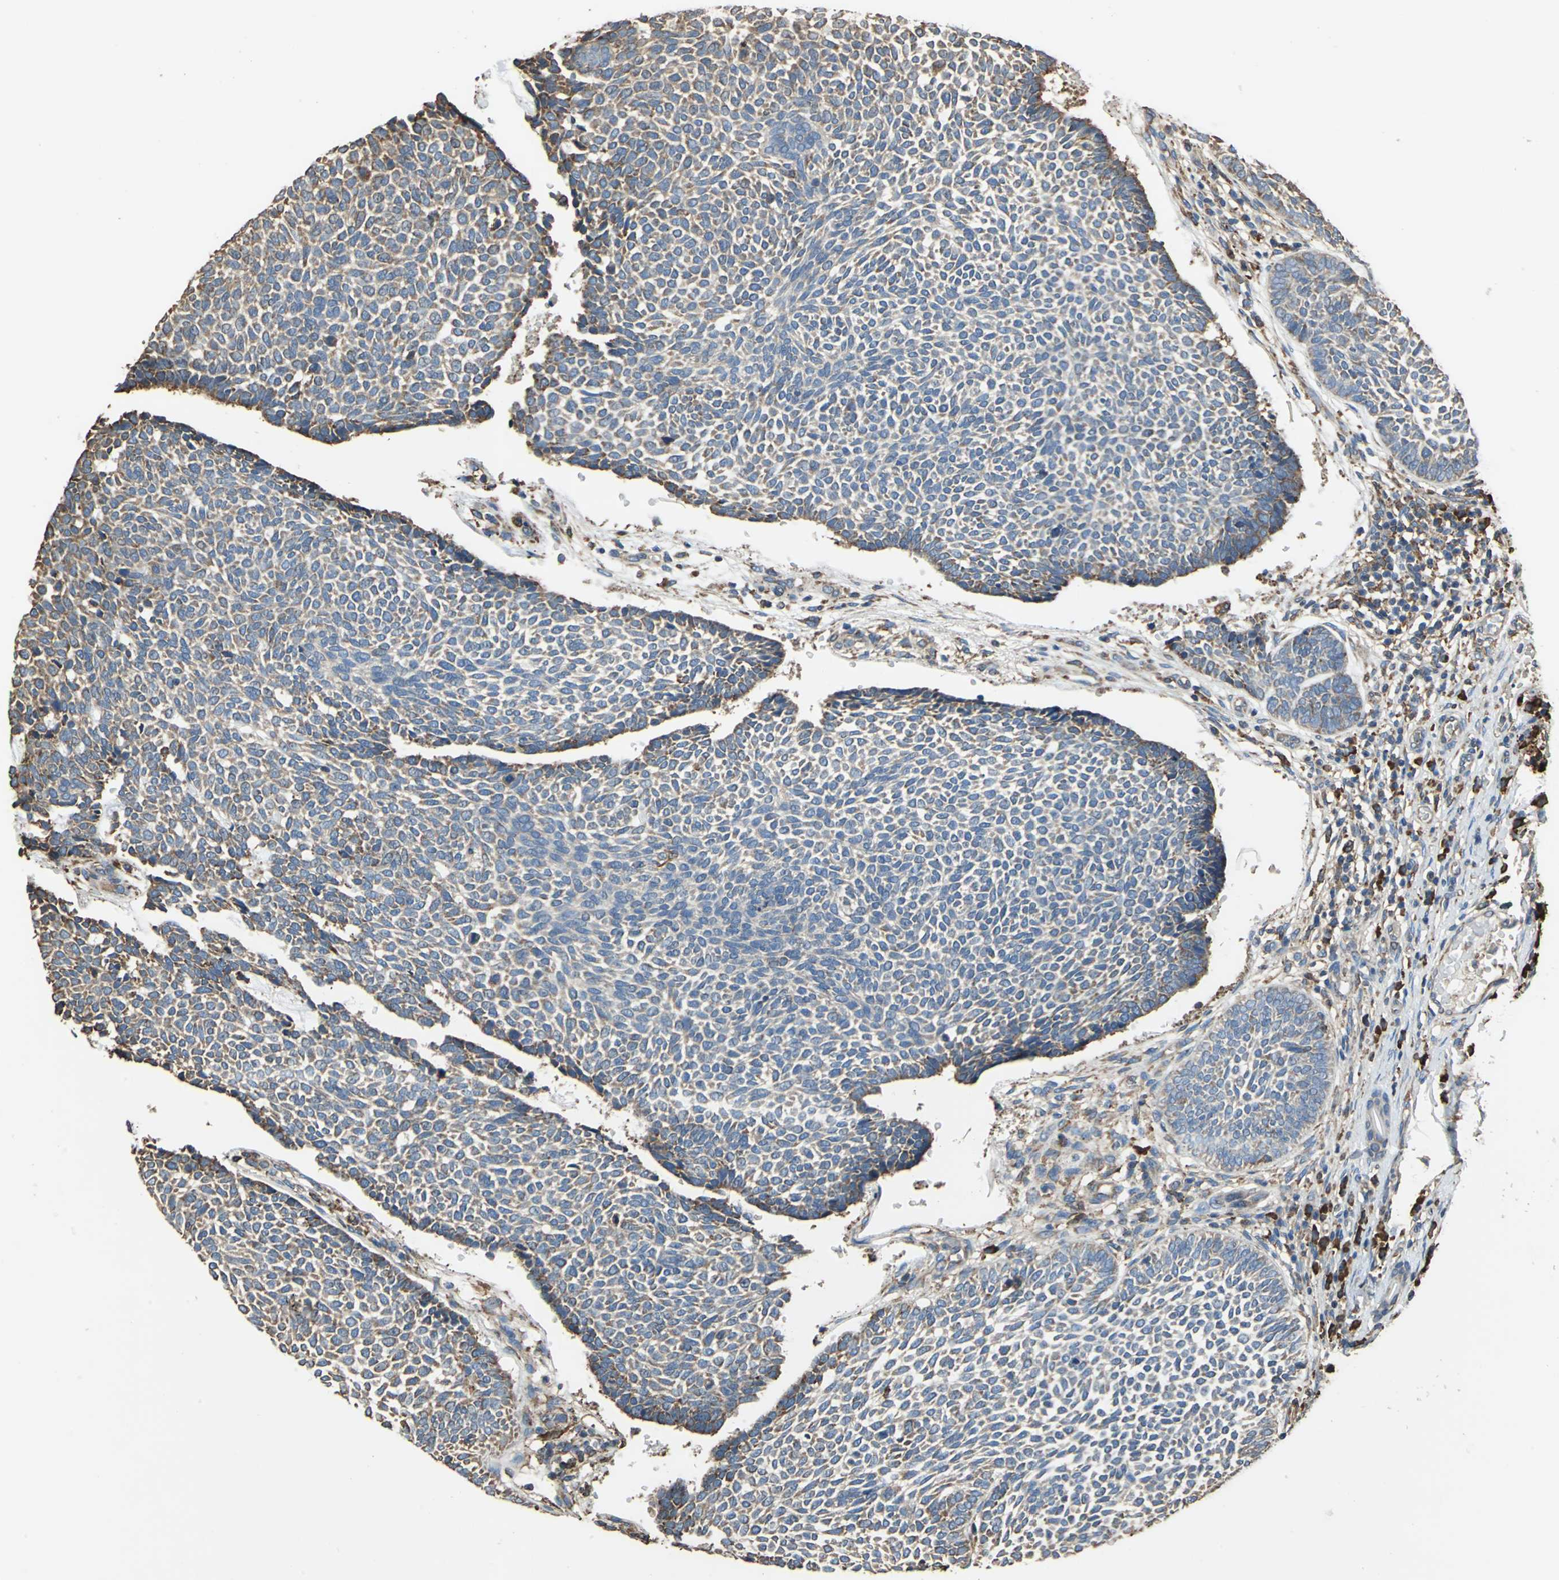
{"staining": {"intensity": "moderate", "quantity": ">75%", "location": "cytoplasmic/membranous"}, "tissue": "skin cancer", "cell_type": "Tumor cells", "image_type": "cancer", "snomed": [{"axis": "morphology", "description": "Normal tissue, NOS"}, {"axis": "morphology", "description": "Basal cell carcinoma"}, {"axis": "topography", "description": "Skin"}], "caption": "High-power microscopy captured an immunohistochemistry (IHC) photomicrograph of skin cancer, revealing moderate cytoplasmic/membranous expression in about >75% of tumor cells.", "gene": "GPANK1", "patient": {"sex": "male", "age": 87}}